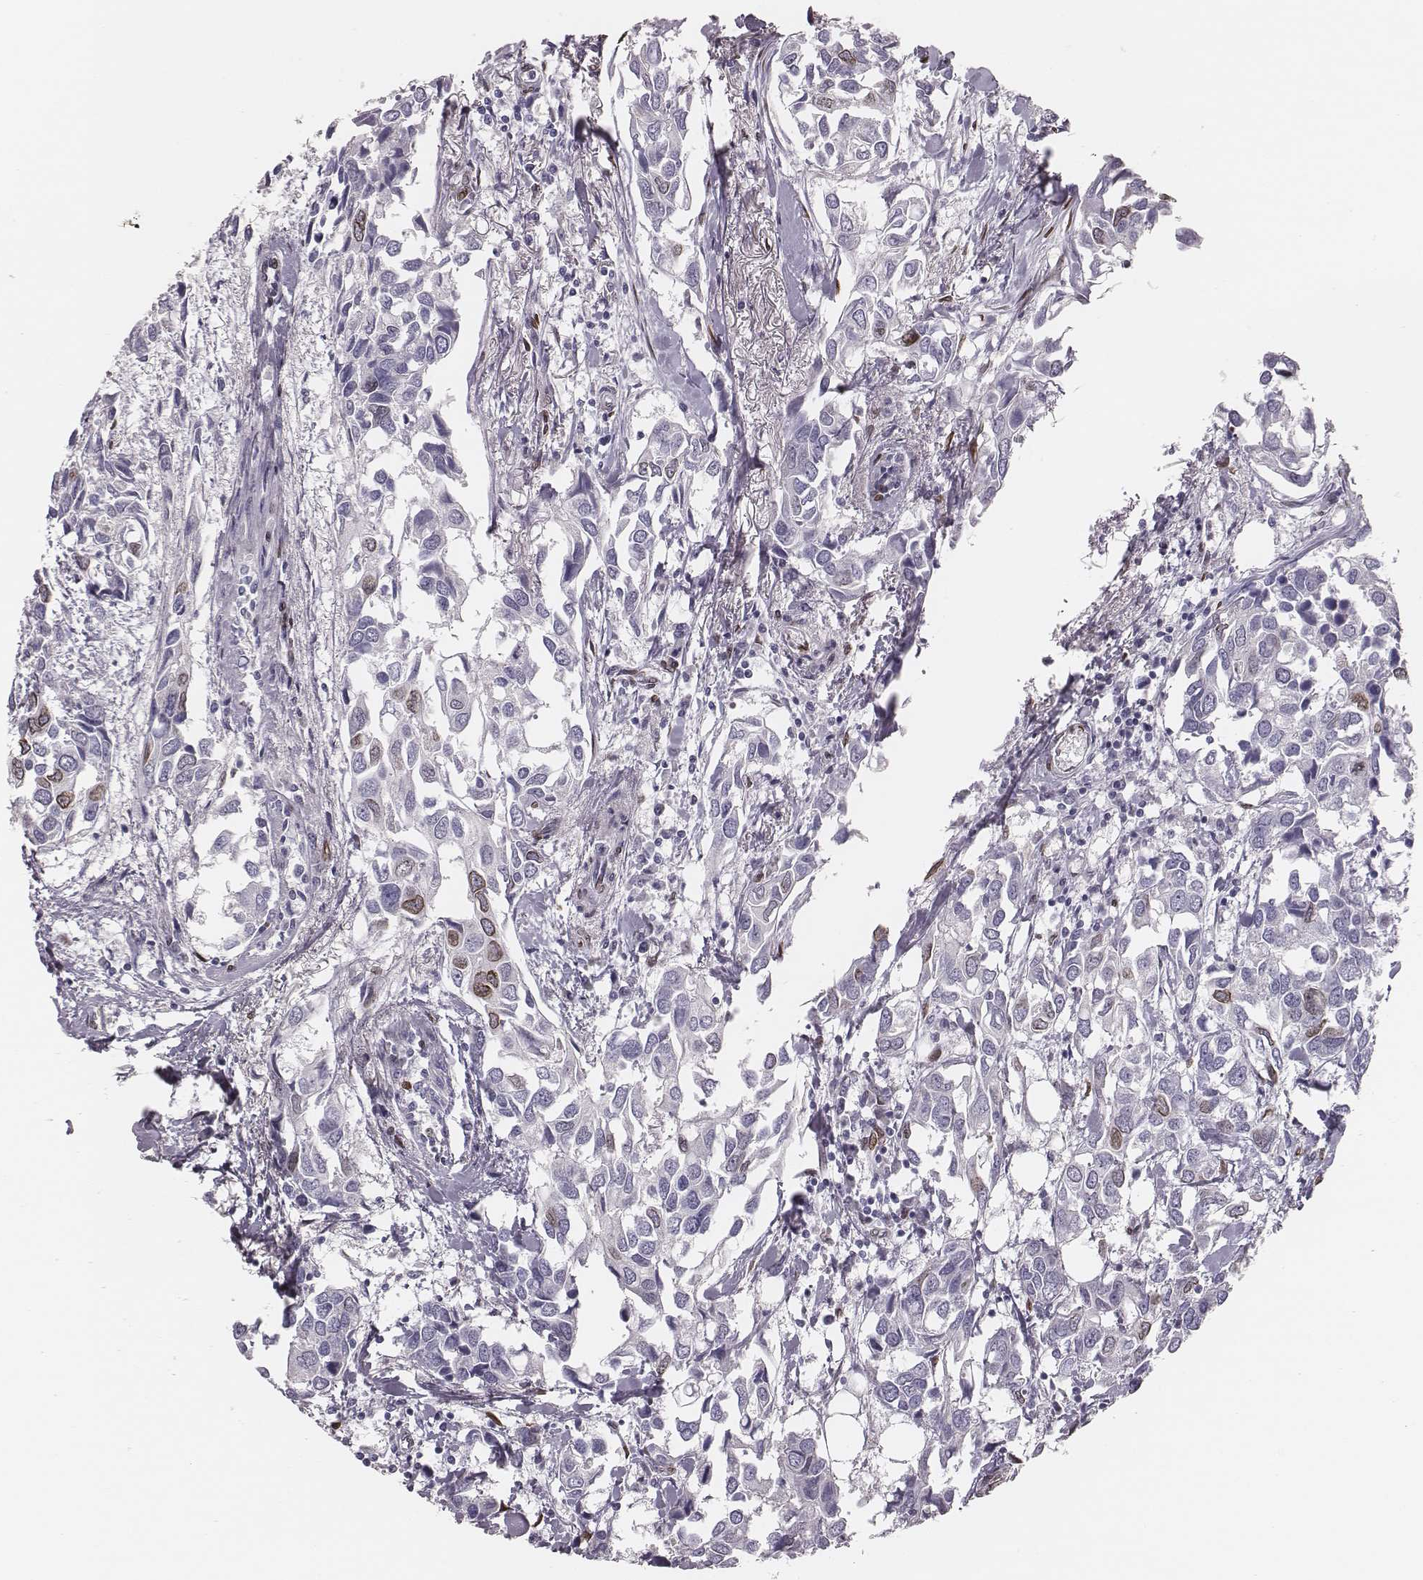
{"staining": {"intensity": "moderate", "quantity": "<25%", "location": "cytoplasmic/membranous,nuclear"}, "tissue": "breast cancer", "cell_type": "Tumor cells", "image_type": "cancer", "snomed": [{"axis": "morphology", "description": "Duct carcinoma"}, {"axis": "topography", "description": "Breast"}], "caption": "A brown stain labels moderate cytoplasmic/membranous and nuclear expression of a protein in human infiltrating ductal carcinoma (breast) tumor cells.", "gene": "ADGRF4", "patient": {"sex": "female", "age": 83}}